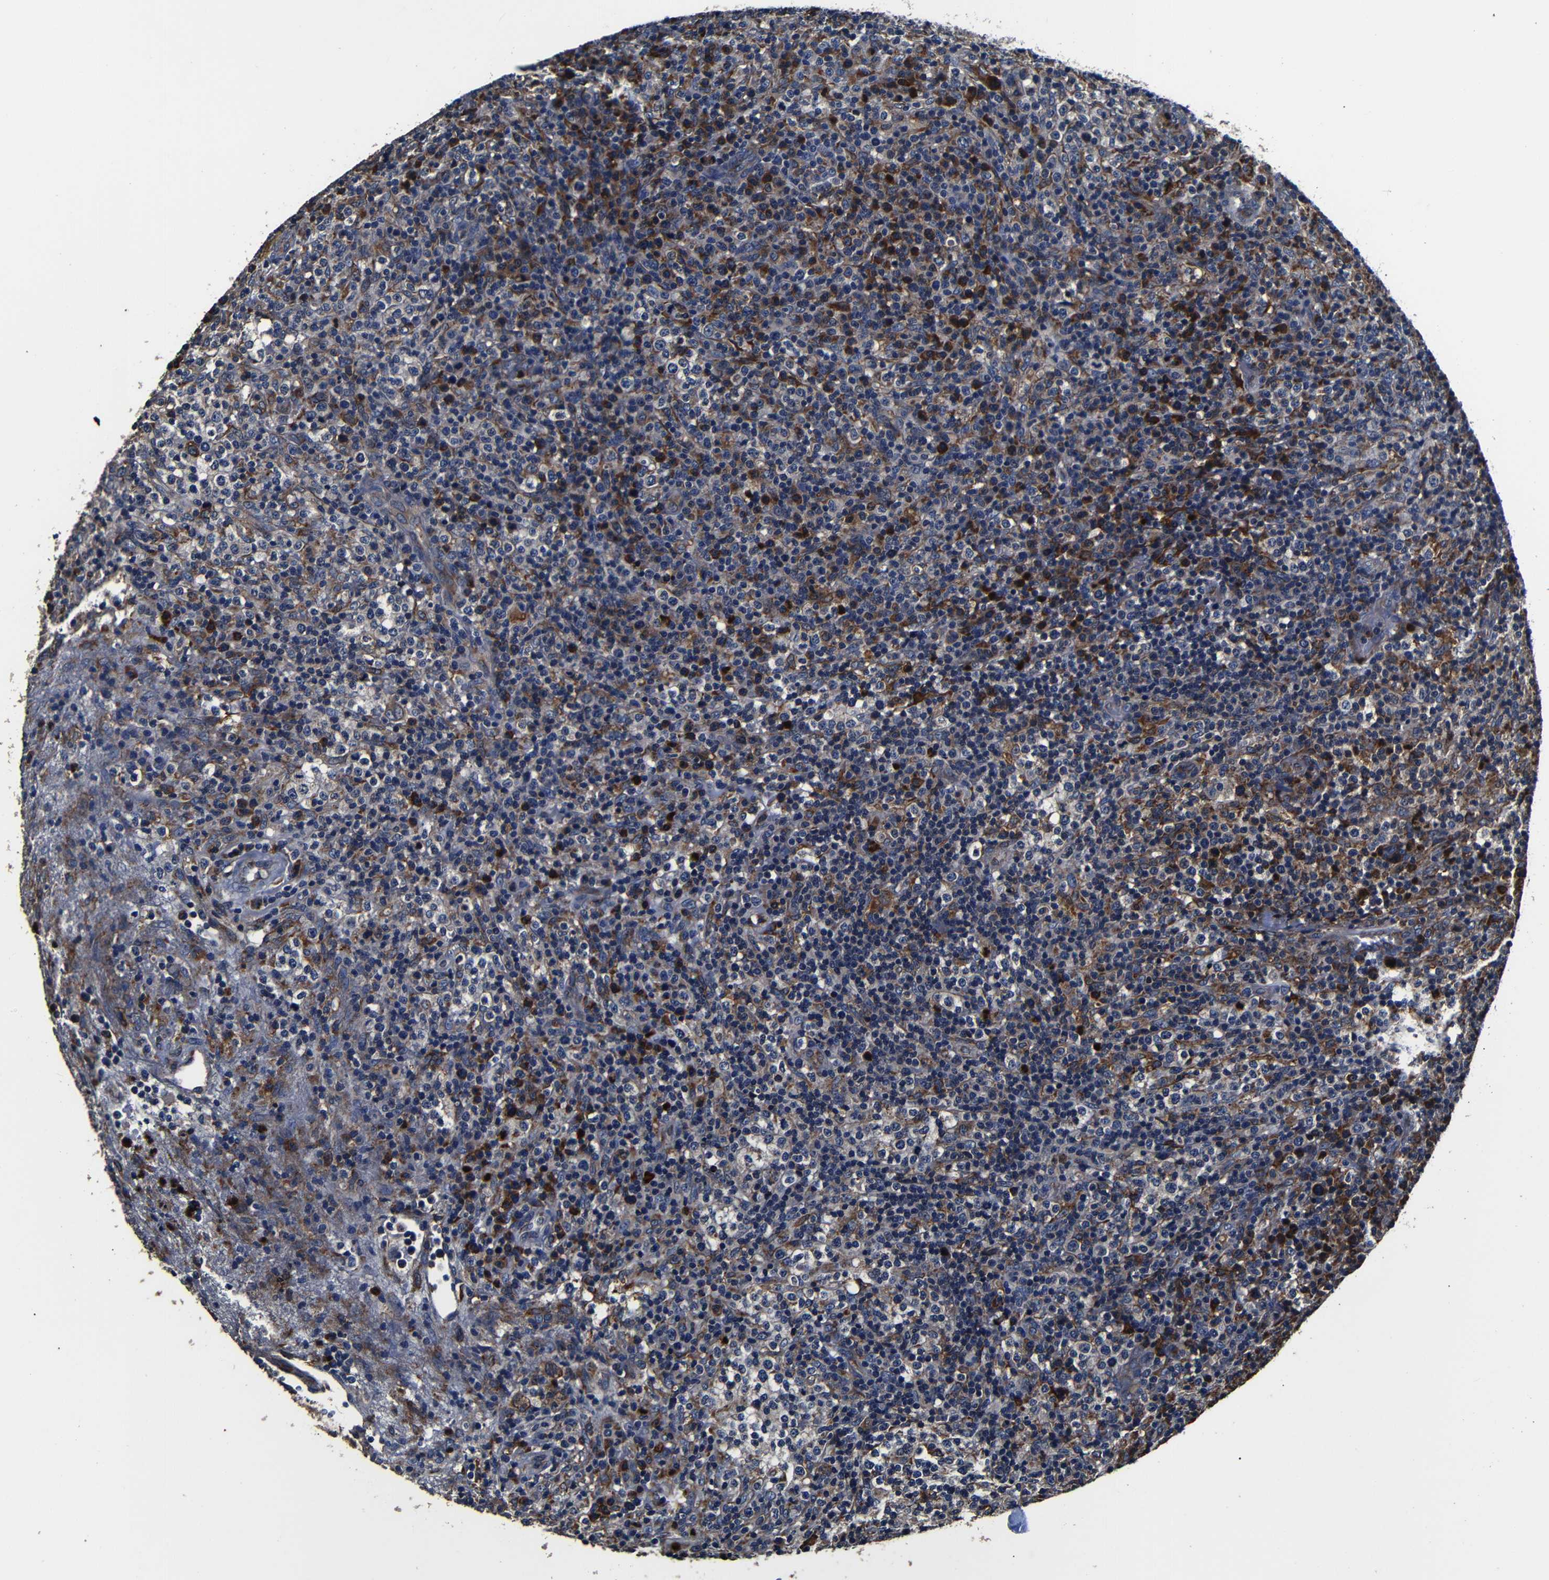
{"staining": {"intensity": "moderate", "quantity": "25%-75%", "location": "cytoplasmic/membranous"}, "tissue": "lymphoma", "cell_type": "Tumor cells", "image_type": "cancer", "snomed": [{"axis": "morphology", "description": "Malignant lymphoma, non-Hodgkin's type, High grade"}, {"axis": "topography", "description": "Lymph node"}], "caption": "Protein positivity by immunohistochemistry (IHC) demonstrates moderate cytoplasmic/membranous staining in about 25%-75% of tumor cells in malignant lymphoma, non-Hodgkin's type (high-grade).", "gene": "SCN9A", "patient": {"sex": "female", "age": 76}}